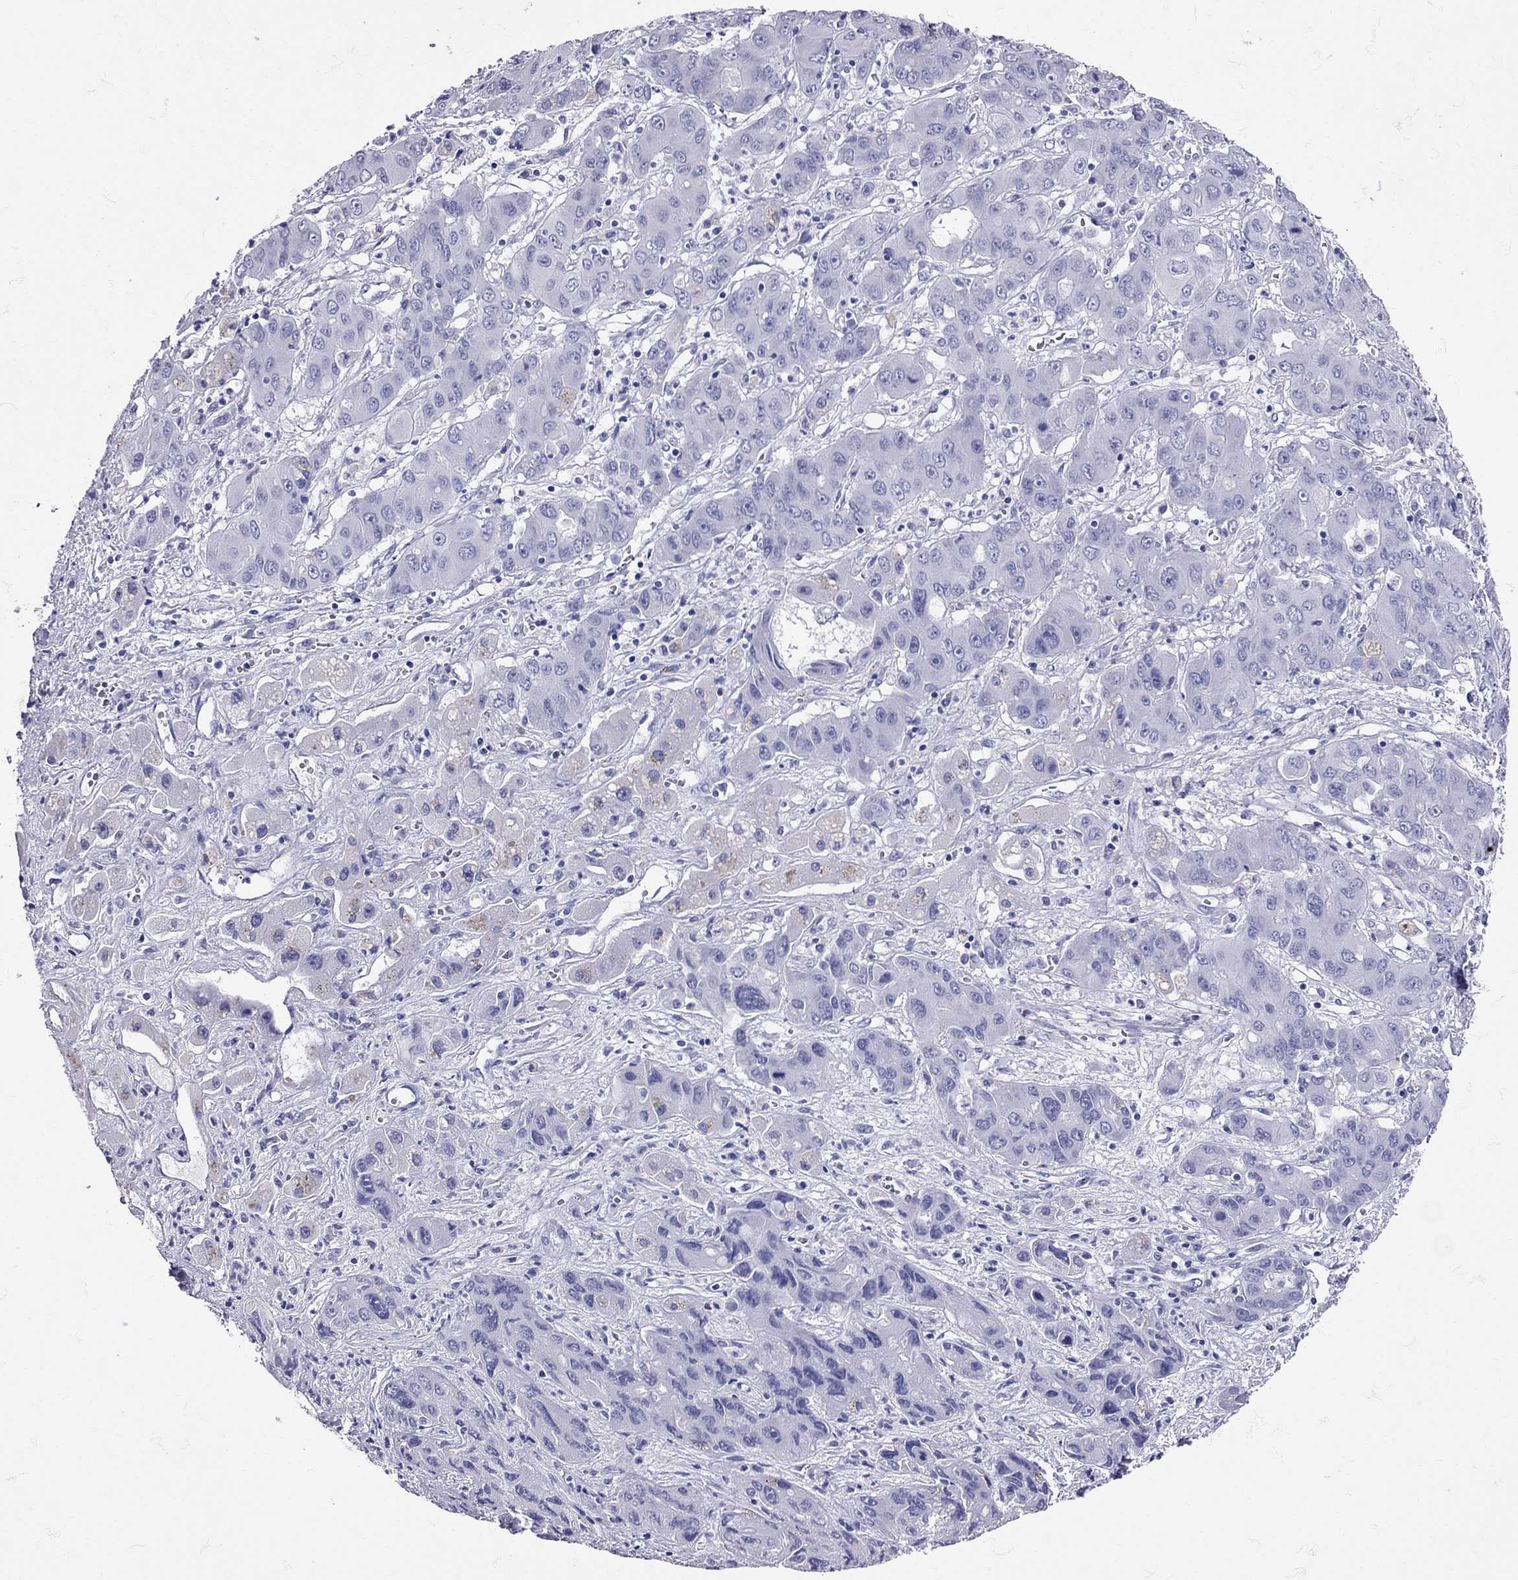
{"staining": {"intensity": "weak", "quantity": "<25%", "location": "cytoplasmic/membranous"}, "tissue": "liver cancer", "cell_type": "Tumor cells", "image_type": "cancer", "snomed": [{"axis": "morphology", "description": "Cholangiocarcinoma"}, {"axis": "topography", "description": "Liver"}], "caption": "Immunohistochemistry histopathology image of neoplastic tissue: human liver cancer stained with DAB exhibits no significant protein staining in tumor cells.", "gene": "AVP", "patient": {"sex": "male", "age": 67}}